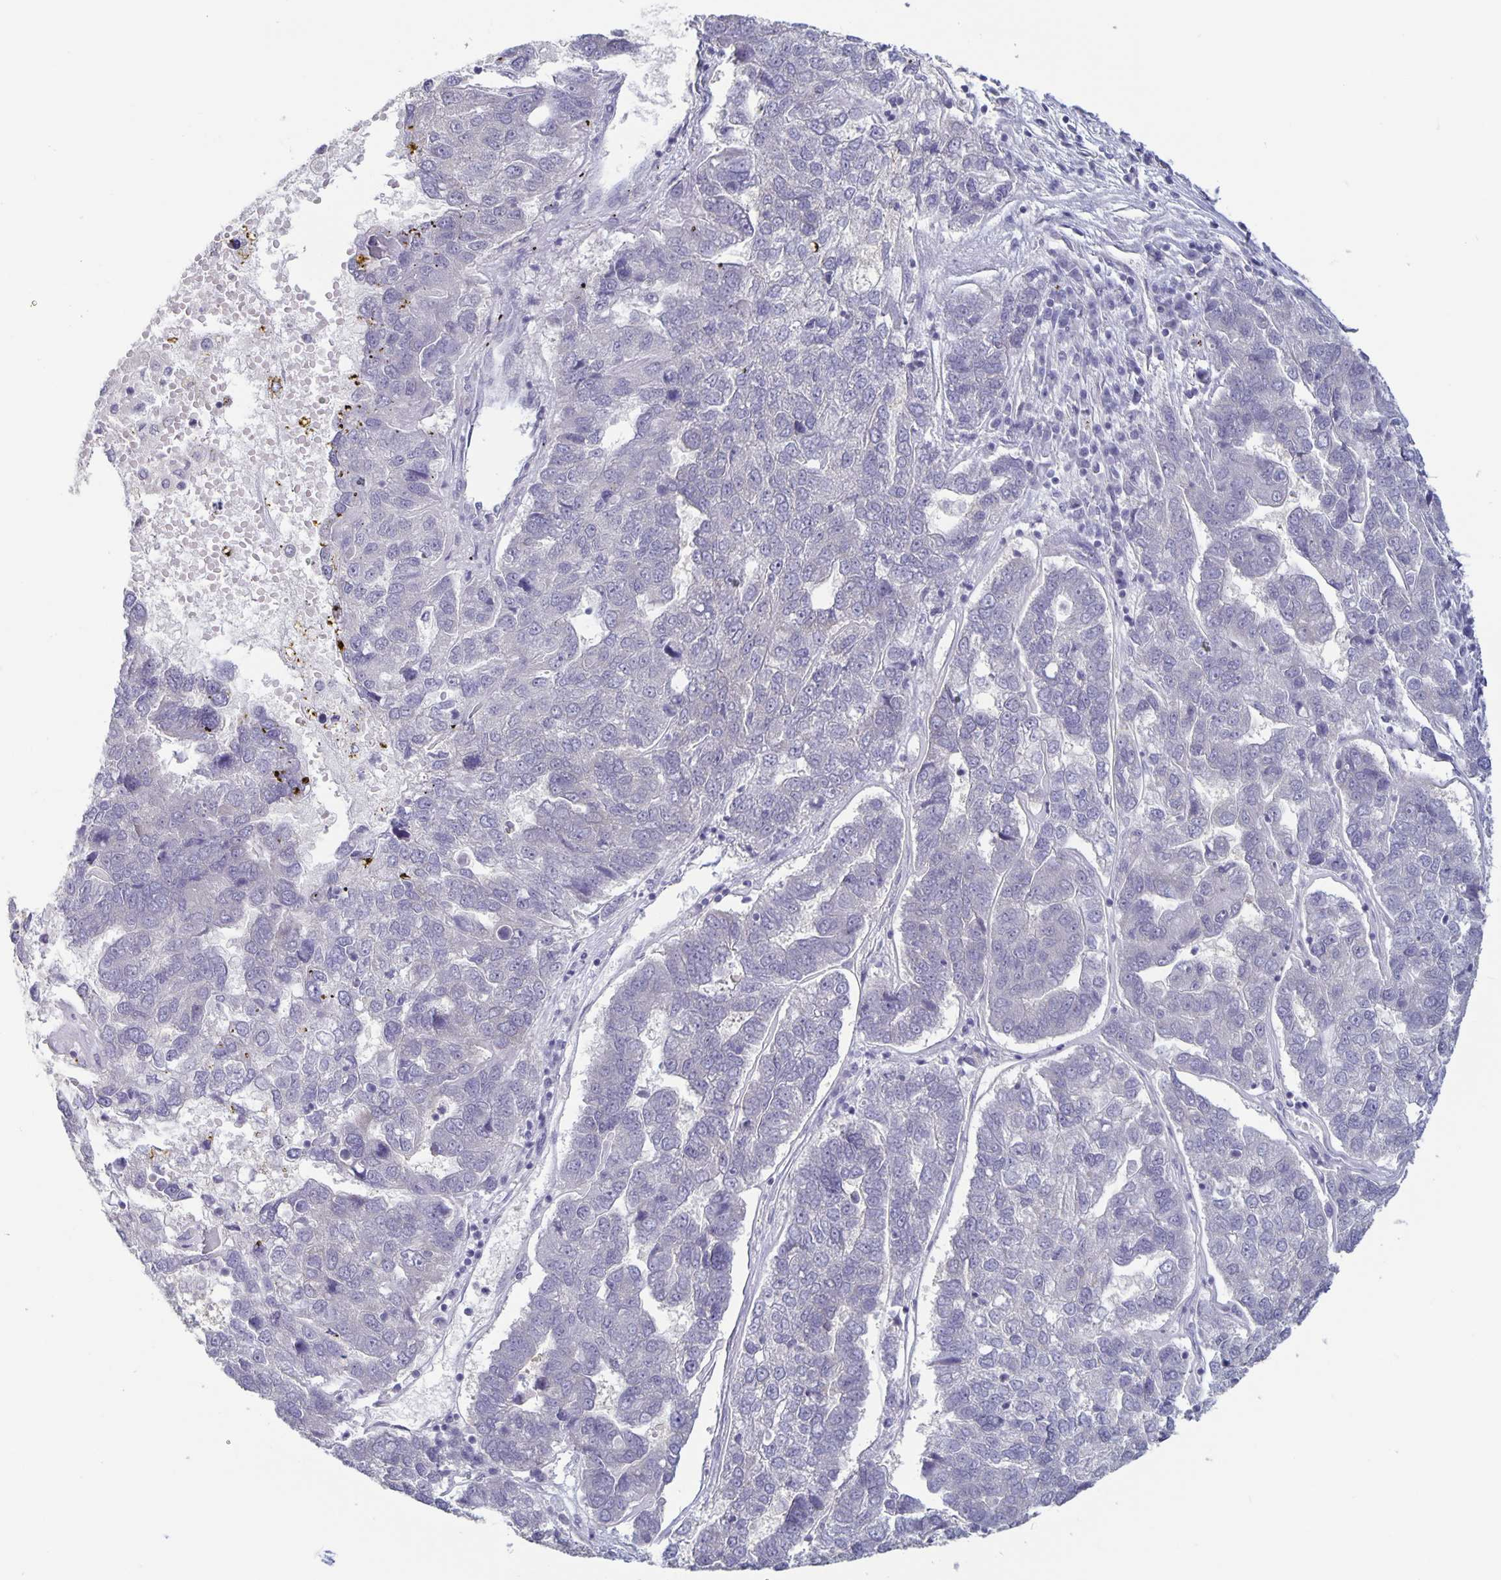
{"staining": {"intensity": "negative", "quantity": "none", "location": "none"}, "tissue": "pancreatic cancer", "cell_type": "Tumor cells", "image_type": "cancer", "snomed": [{"axis": "morphology", "description": "Adenocarcinoma, NOS"}, {"axis": "topography", "description": "Pancreas"}], "caption": "IHC photomicrograph of human pancreatic cancer (adenocarcinoma) stained for a protein (brown), which demonstrates no expression in tumor cells.", "gene": "PLCB3", "patient": {"sex": "female", "age": 61}}